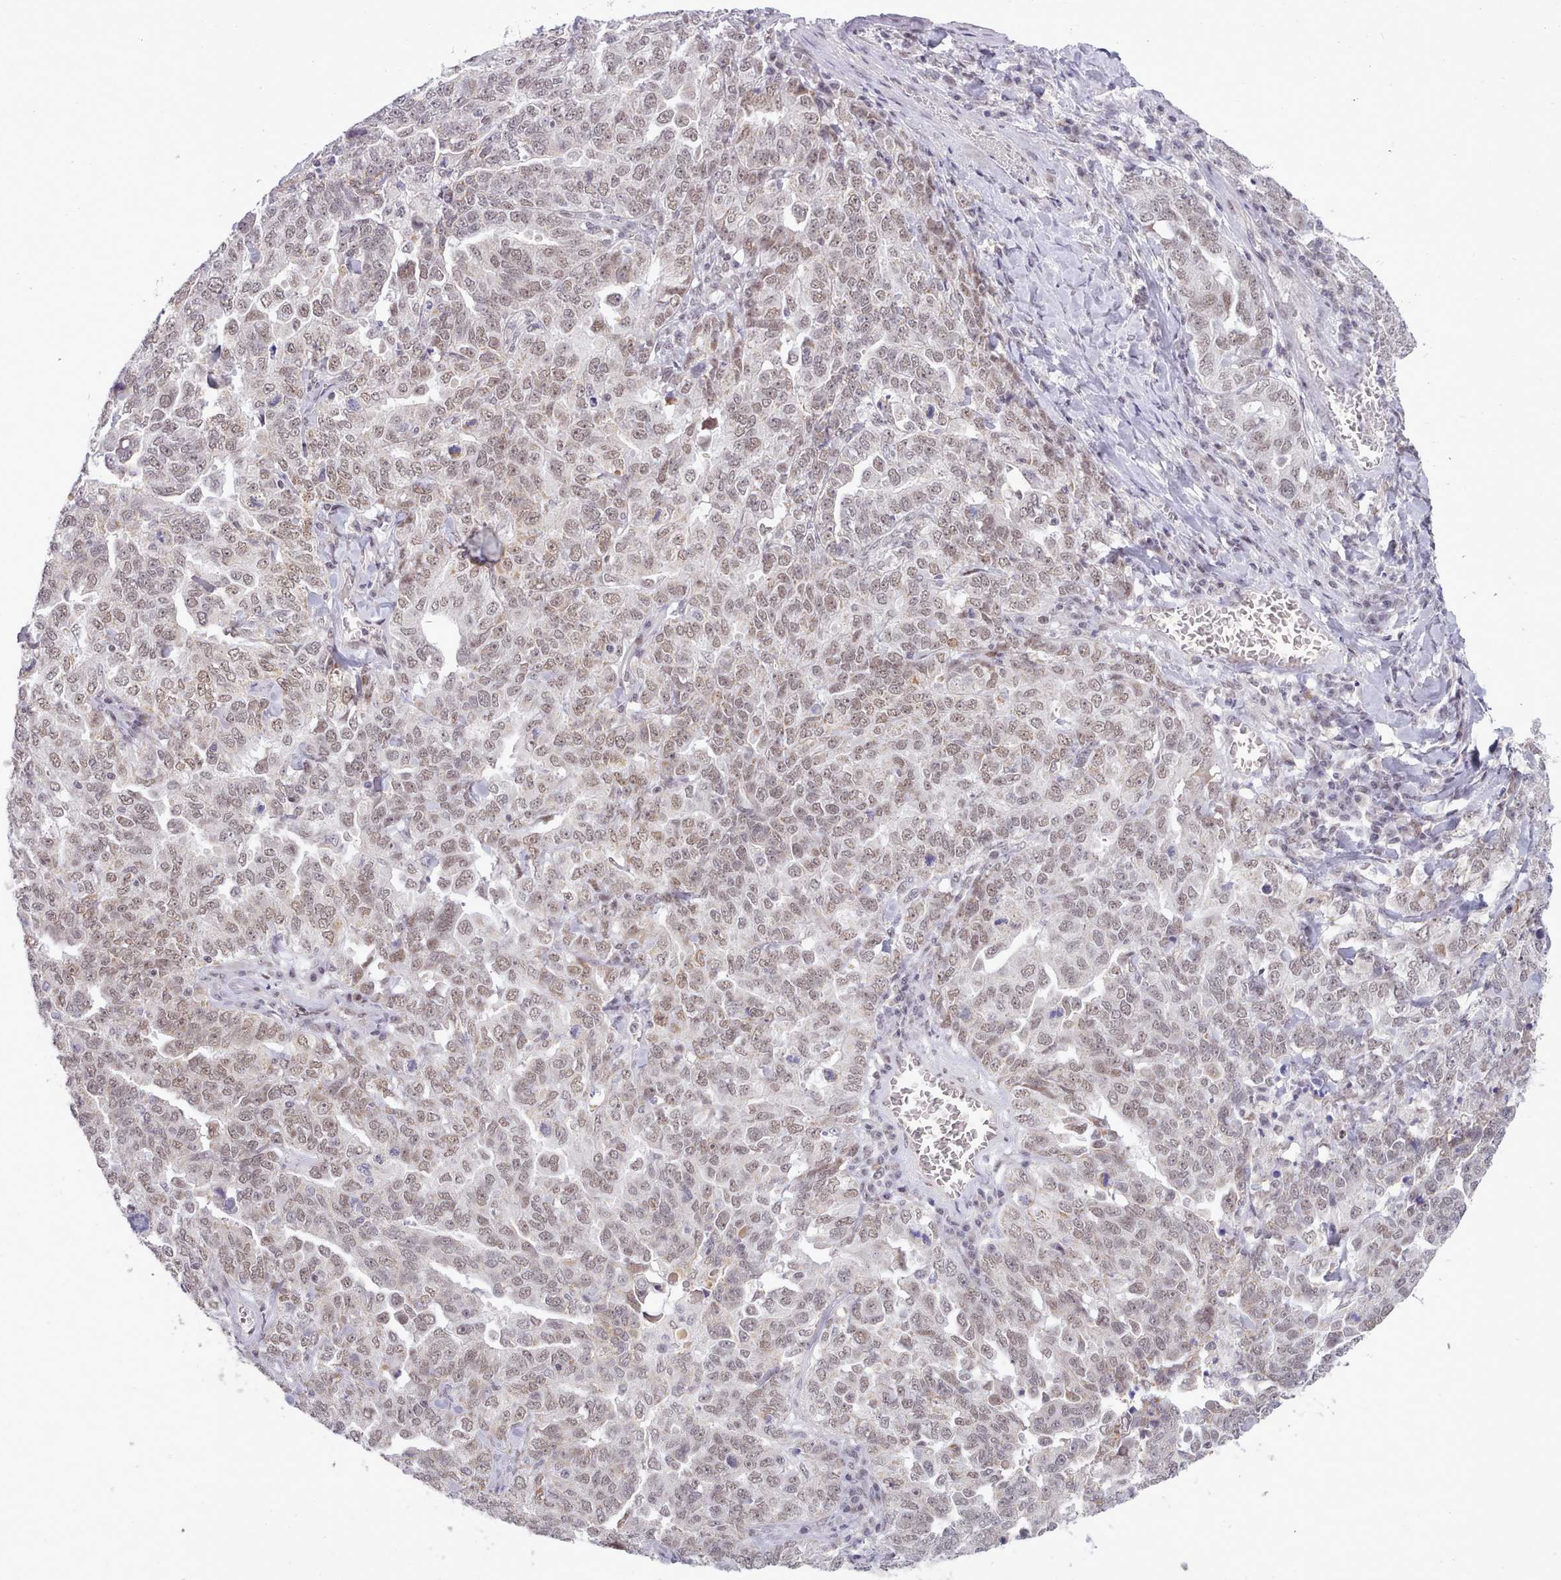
{"staining": {"intensity": "weak", "quantity": ">75%", "location": "nuclear"}, "tissue": "ovarian cancer", "cell_type": "Tumor cells", "image_type": "cancer", "snomed": [{"axis": "morphology", "description": "Carcinoma, endometroid"}, {"axis": "topography", "description": "Ovary"}], "caption": "Approximately >75% of tumor cells in ovarian endometroid carcinoma reveal weak nuclear protein positivity as visualized by brown immunohistochemical staining.", "gene": "RFX1", "patient": {"sex": "female", "age": 62}}